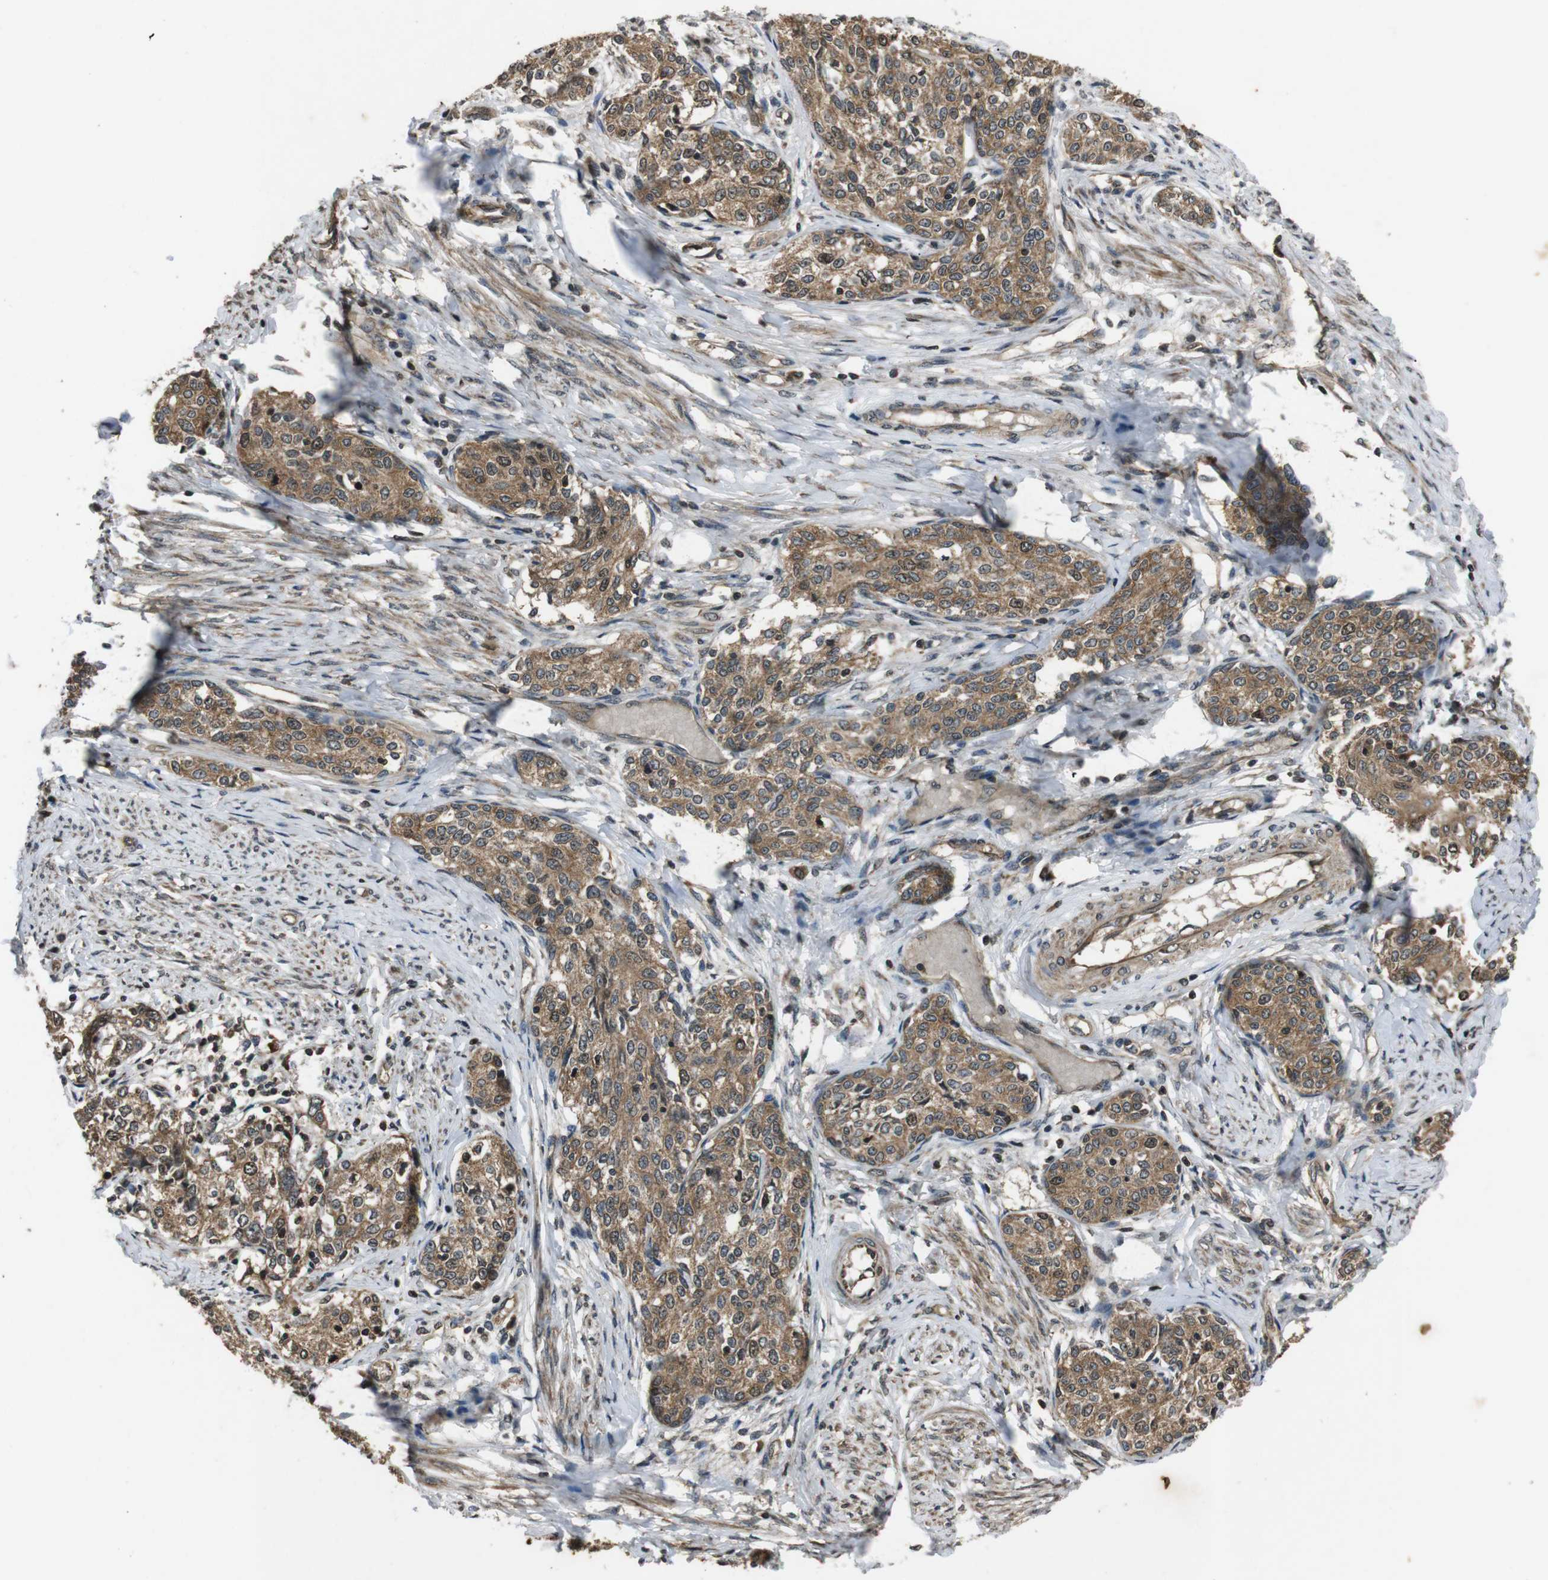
{"staining": {"intensity": "moderate", "quantity": ">75%", "location": "cytoplasmic/membranous"}, "tissue": "cervical cancer", "cell_type": "Tumor cells", "image_type": "cancer", "snomed": [{"axis": "morphology", "description": "Squamous cell carcinoma, NOS"}, {"axis": "morphology", "description": "Adenocarcinoma, NOS"}, {"axis": "topography", "description": "Cervix"}], "caption": "Protein staining displays moderate cytoplasmic/membranous staining in about >75% of tumor cells in cervical cancer. (DAB (3,3'-diaminobenzidine) = brown stain, brightfield microscopy at high magnification).", "gene": "PLK2", "patient": {"sex": "female", "age": 52}}